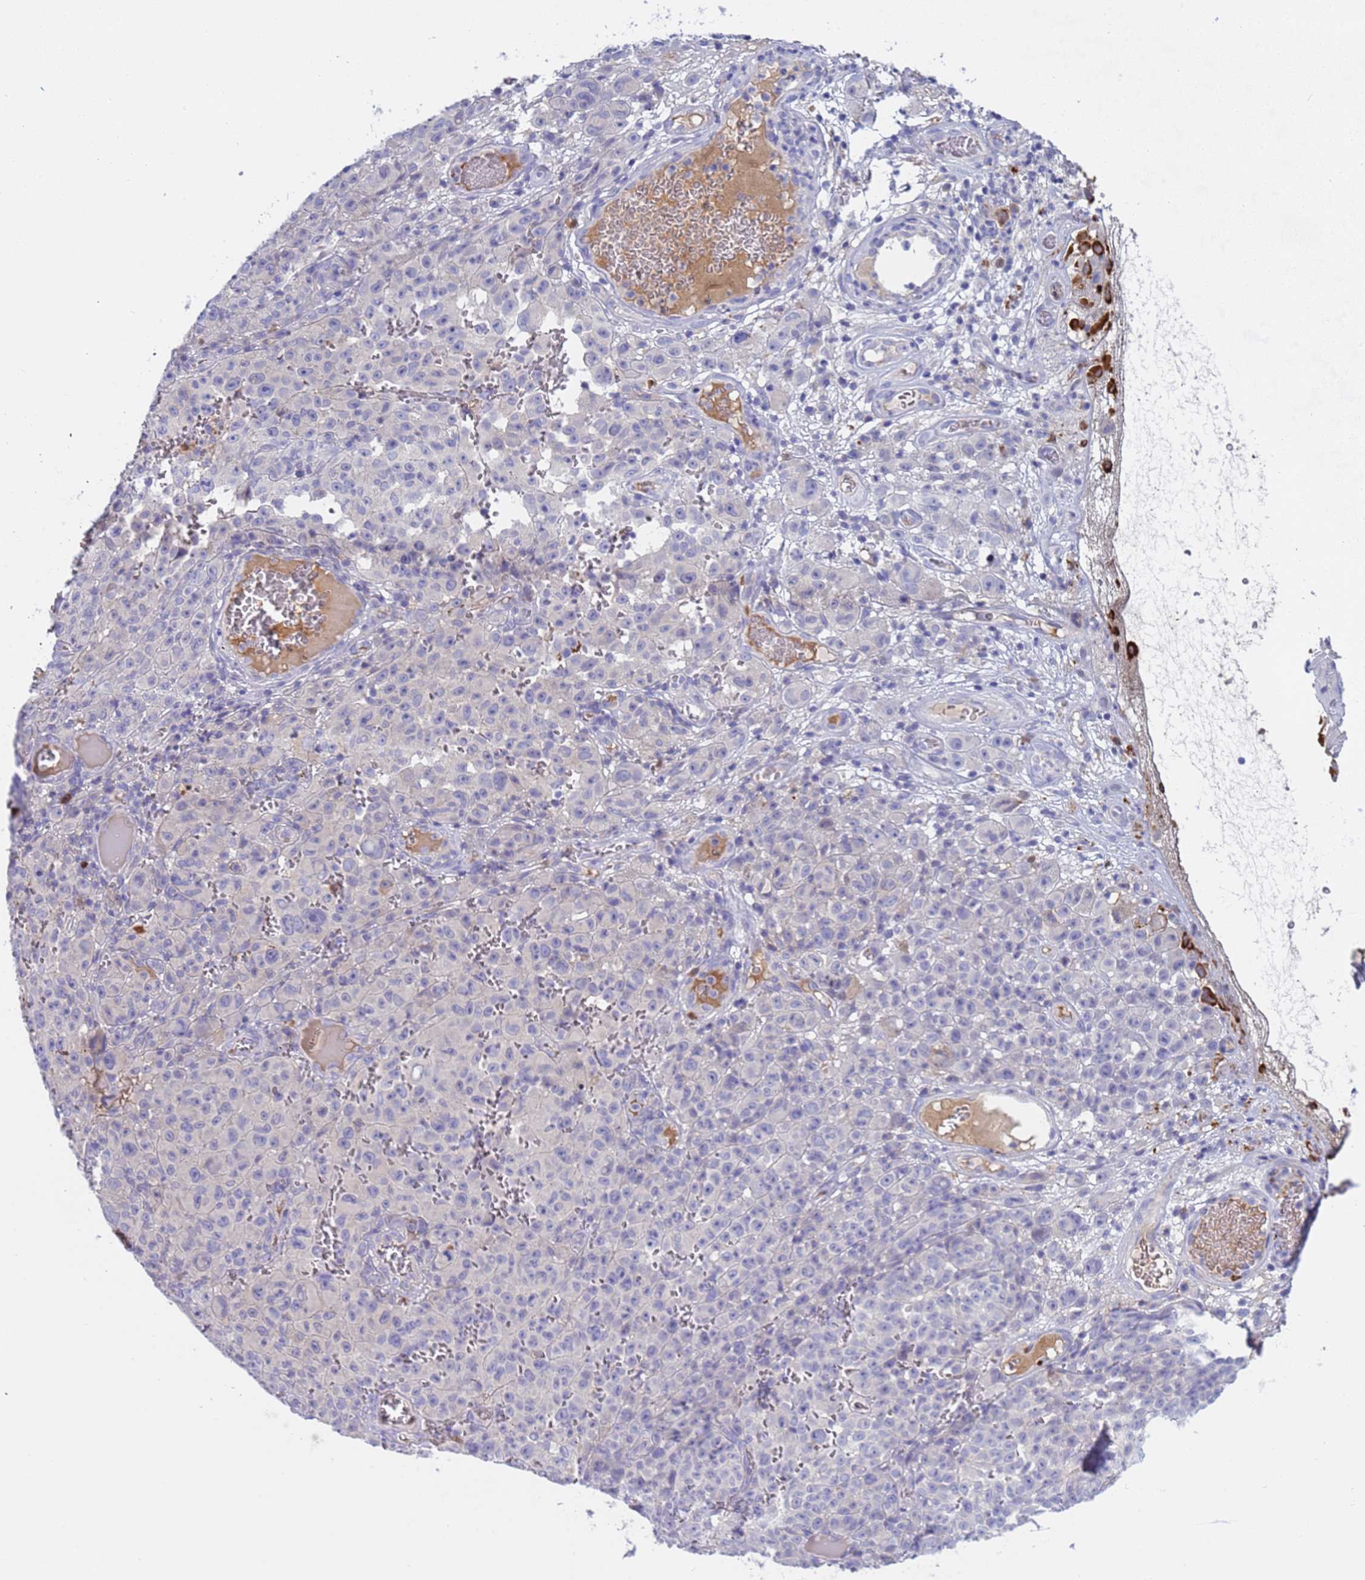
{"staining": {"intensity": "negative", "quantity": "none", "location": "none"}, "tissue": "melanoma", "cell_type": "Tumor cells", "image_type": "cancer", "snomed": [{"axis": "morphology", "description": "Malignant melanoma, NOS"}, {"axis": "topography", "description": "Skin"}], "caption": "The micrograph displays no significant staining in tumor cells of melanoma.", "gene": "C4orf46", "patient": {"sex": "female", "age": 82}}